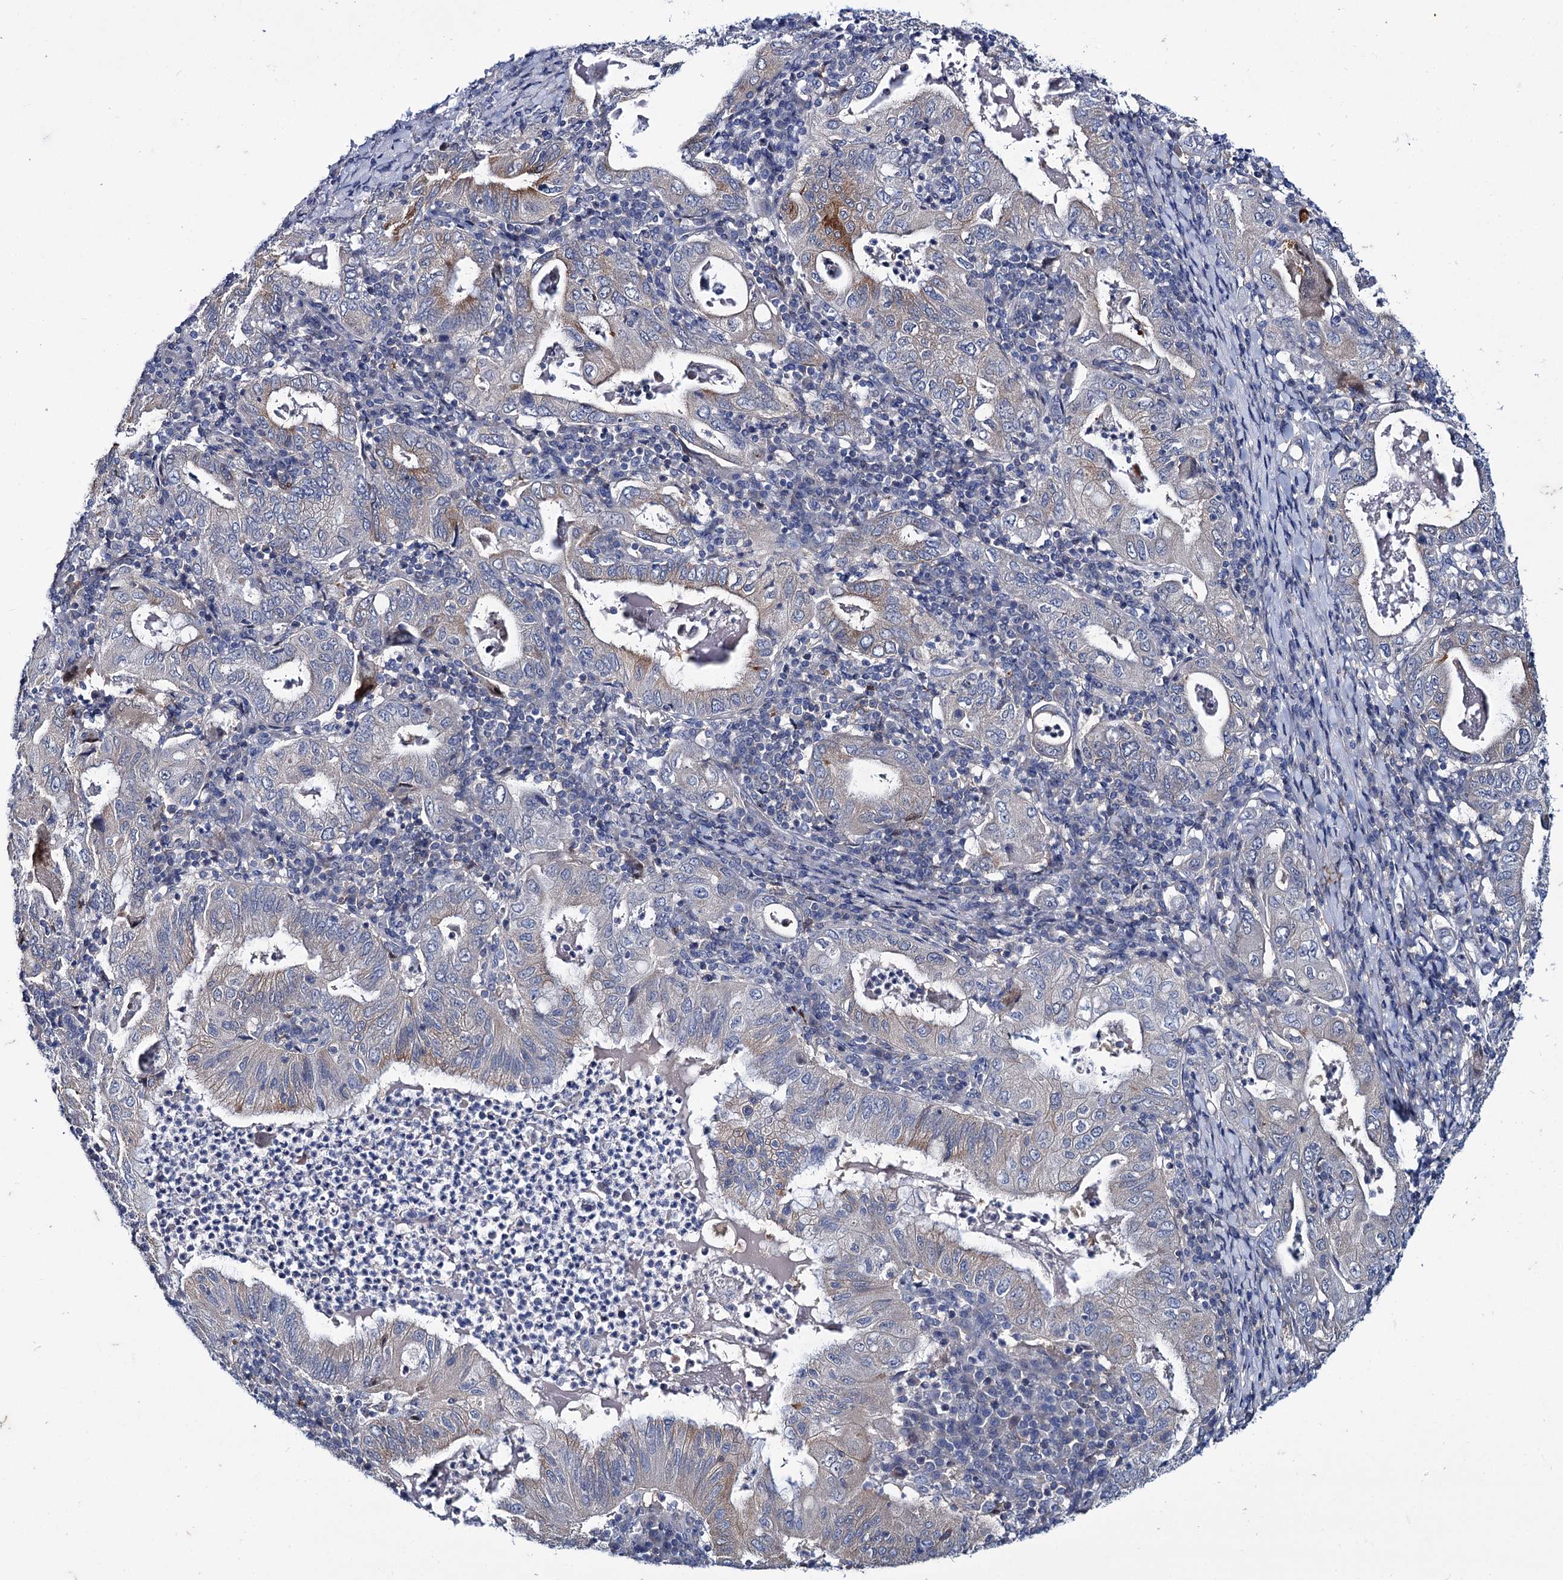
{"staining": {"intensity": "moderate", "quantity": "<25%", "location": "cytoplasmic/membranous"}, "tissue": "stomach cancer", "cell_type": "Tumor cells", "image_type": "cancer", "snomed": [{"axis": "morphology", "description": "Normal tissue, NOS"}, {"axis": "morphology", "description": "Adenocarcinoma, NOS"}, {"axis": "topography", "description": "Esophagus"}, {"axis": "topography", "description": "Stomach, upper"}, {"axis": "topography", "description": "Peripheral nerve tissue"}], "caption": "A high-resolution micrograph shows immunohistochemistry staining of adenocarcinoma (stomach), which displays moderate cytoplasmic/membranous positivity in approximately <25% of tumor cells.", "gene": "MID1IP1", "patient": {"sex": "male", "age": 62}}